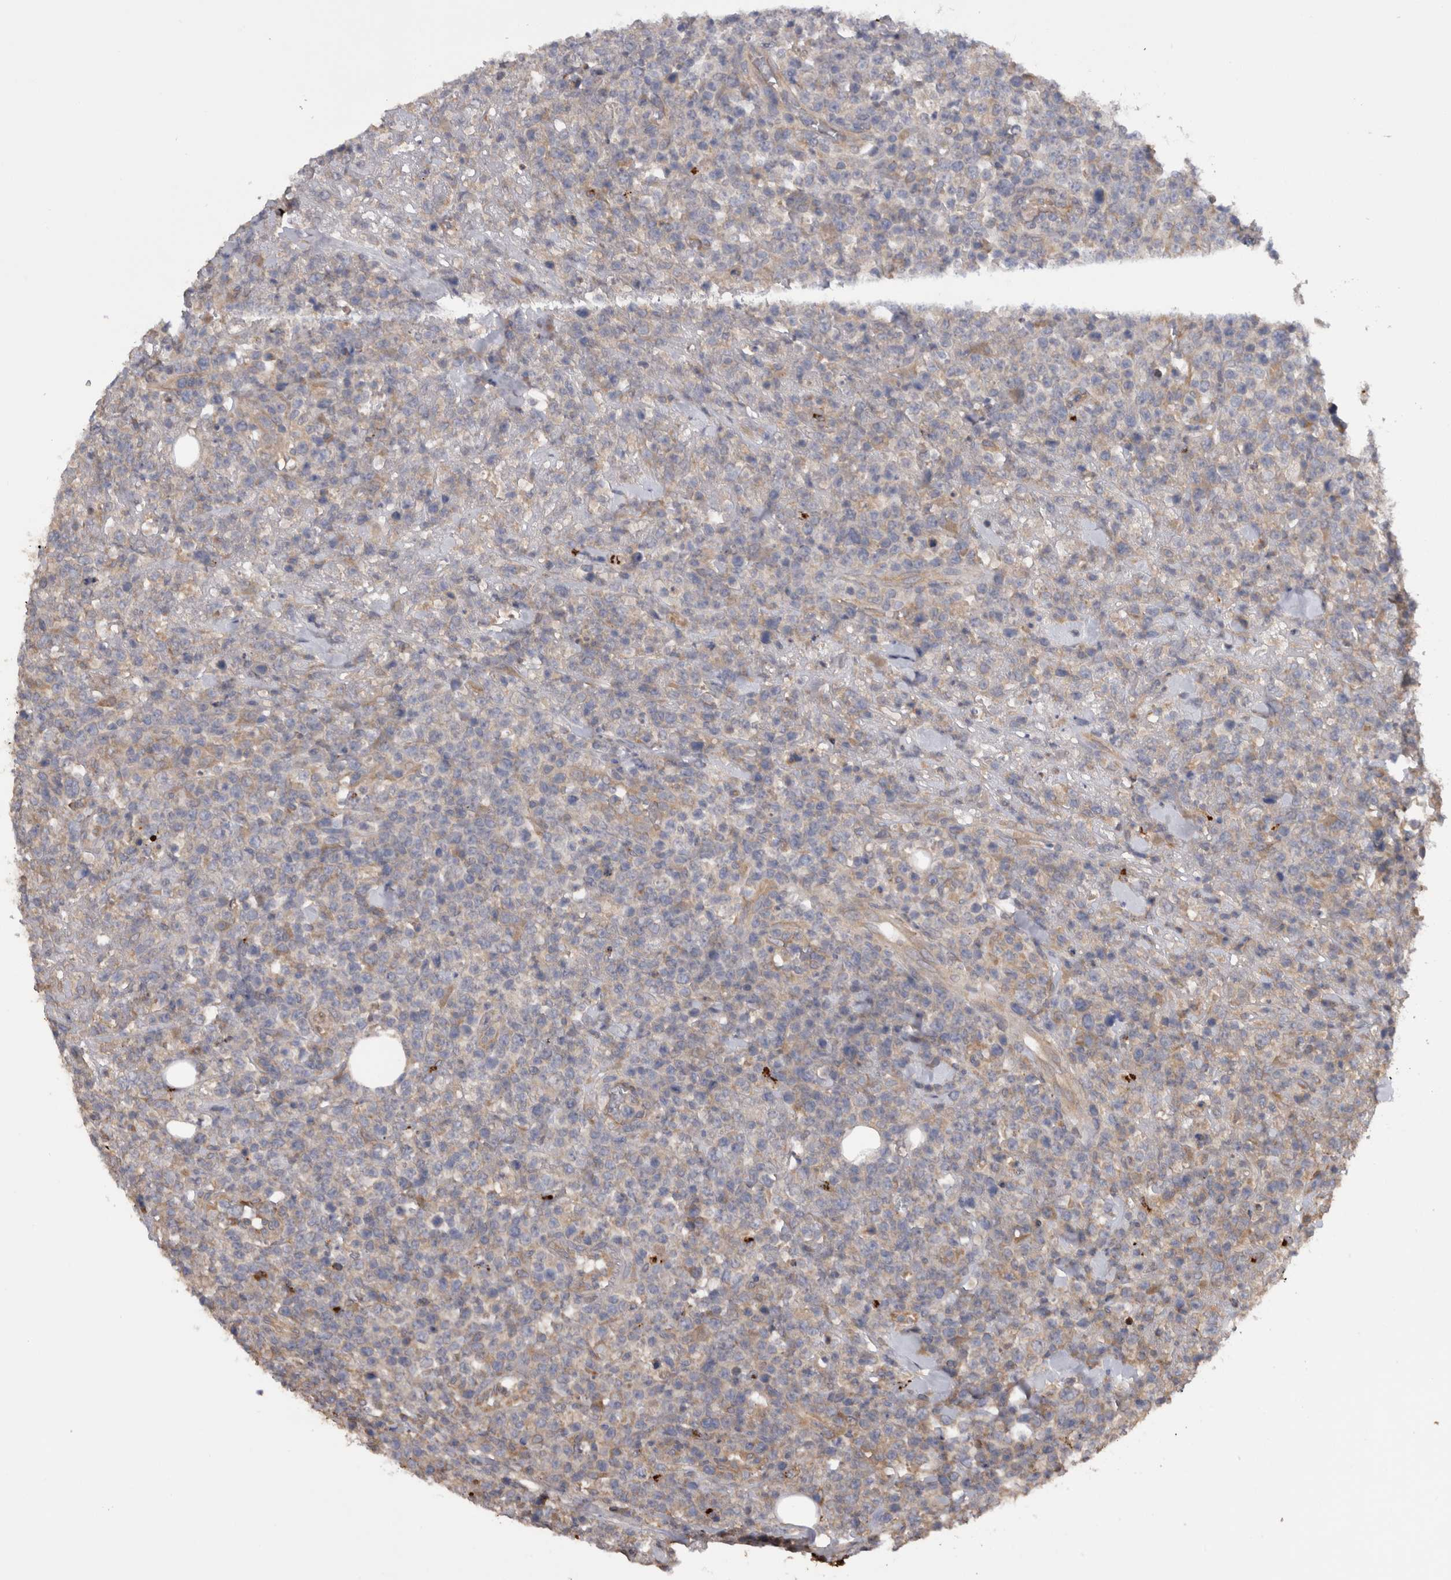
{"staining": {"intensity": "negative", "quantity": "none", "location": "none"}, "tissue": "lymphoma", "cell_type": "Tumor cells", "image_type": "cancer", "snomed": [{"axis": "morphology", "description": "Malignant lymphoma, non-Hodgkin's type, High grade"}, {"axis": "topography", "description": "Colon"}], "caption": "Photomicrograph shows no significant protein positivity in tumor cells of lymphoma.", "gene": "TMED7", "patient": {"sex": "female", "age": 53}}